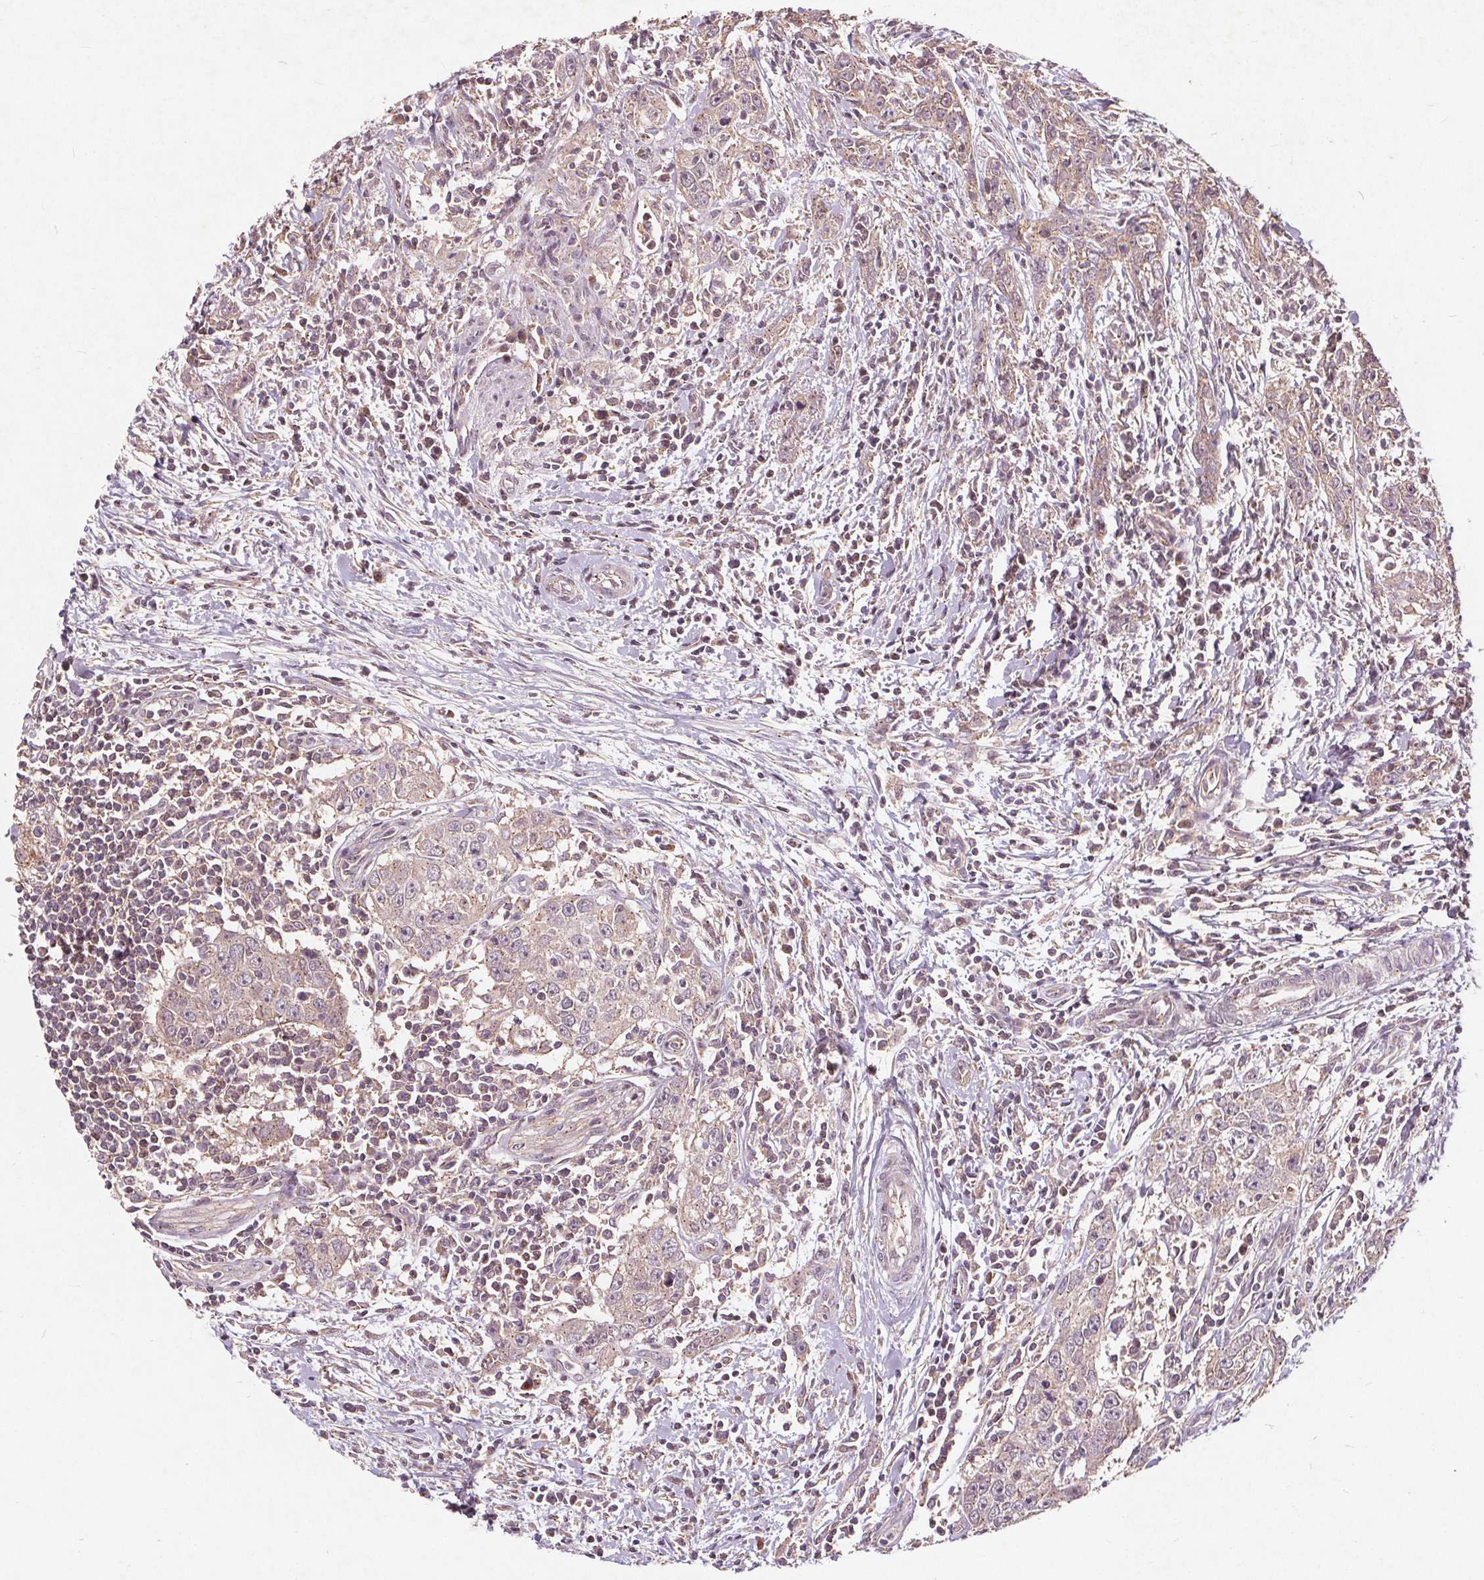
{"staining": {"intensity": "weak", "quantity": "<25%", "location": "cytoplasmic/membranous"}, "tissue": "urothelial cancer", "cell_type": "Tumor cells", "image_type": "cancer", "snomed": [{"axis": "morphology", "description": "Urothelial carcinoma, High grade"}, {"axis": "topography", "description": "Urinary bladder"}], "caption": "Tumor cells are negative for brown protein staining in urothelial carcinoma (high-grade).", "gene": "CSNK1G2", "patient": {"sex": "male", "age": 83}}